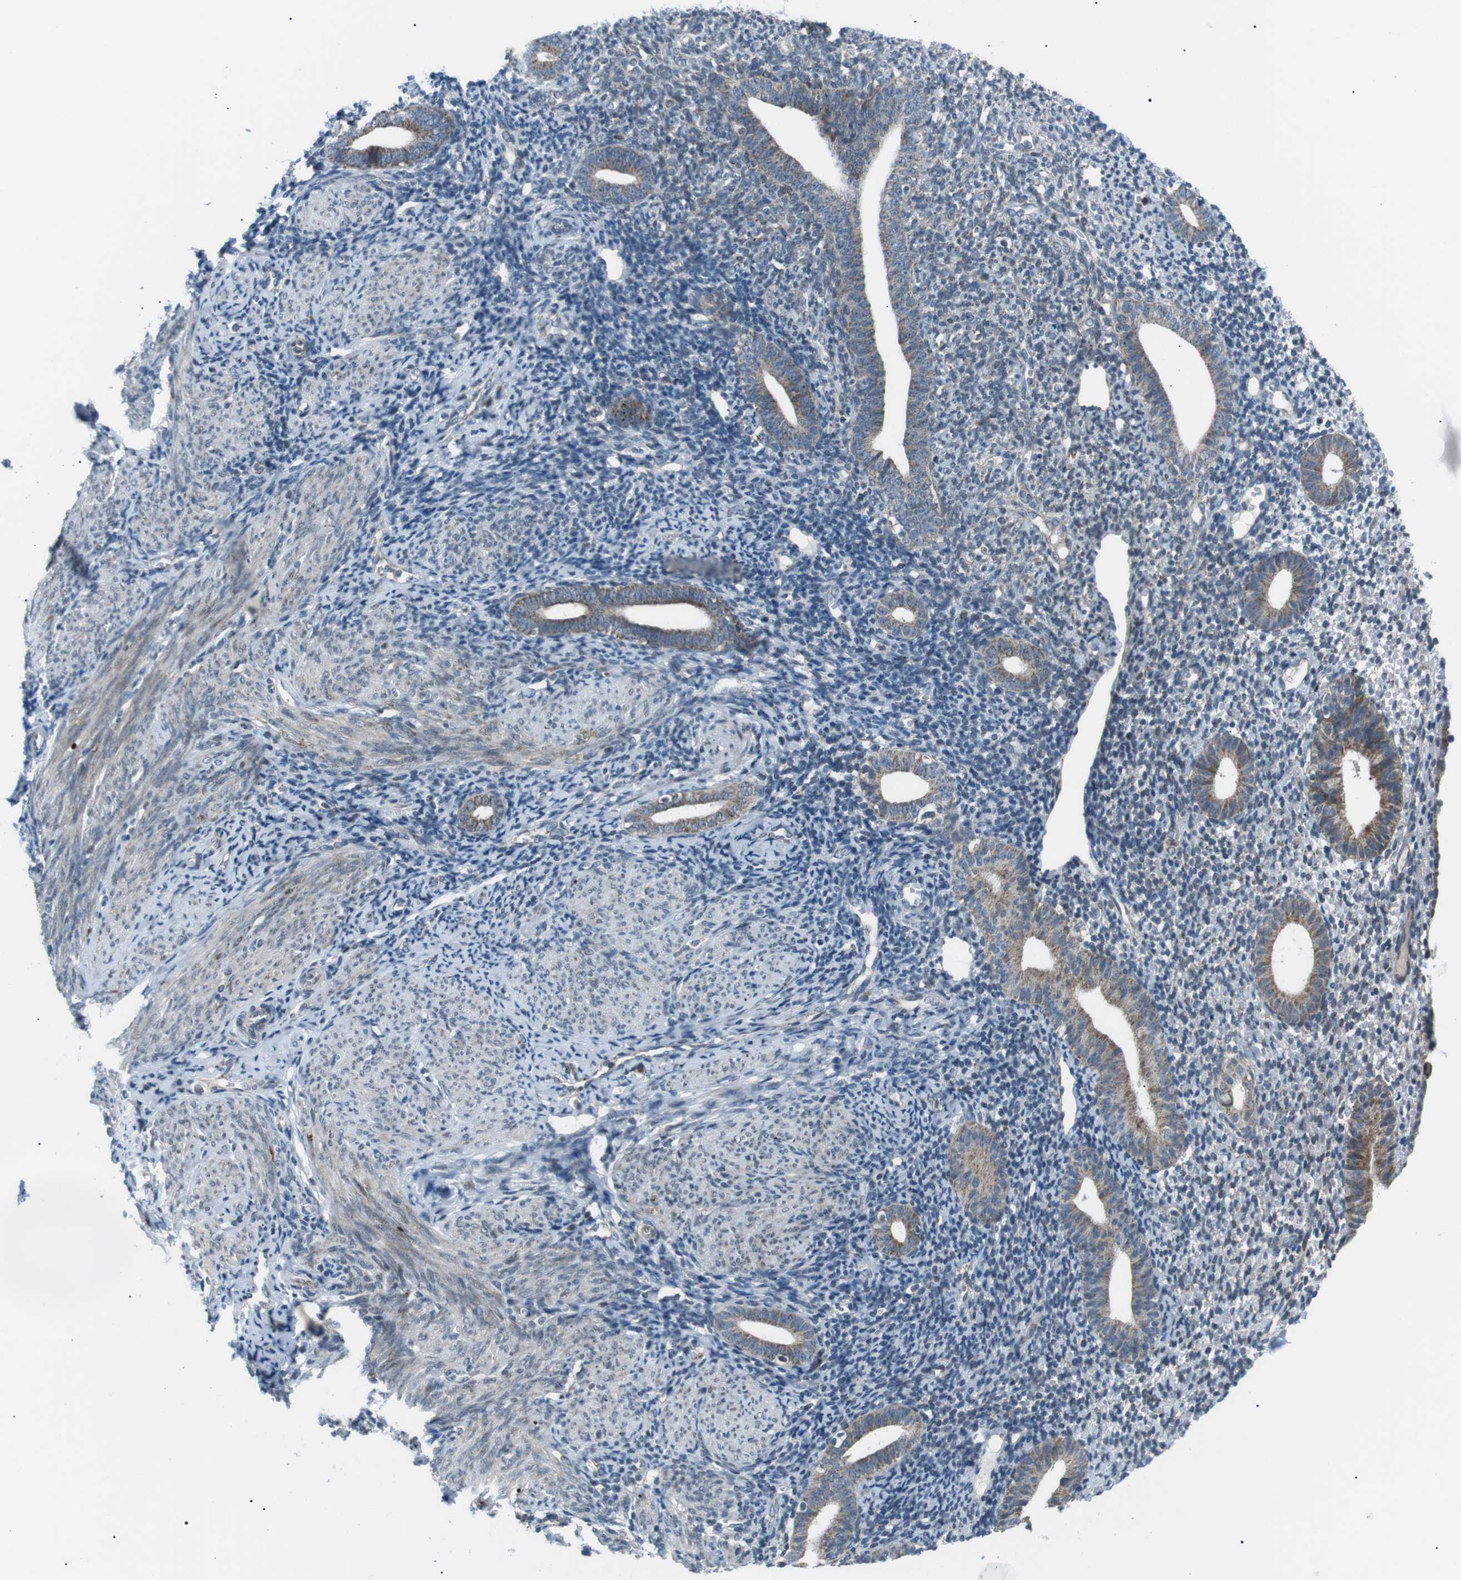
{"staining": {"intensity": "negative", "quantity": "none", "location": "none"}, "tissue": "endometrium", "cell_type": "Cells in endometrial stroma", "image_type": "normal", "snomed": [{"axis": "morphology", "description": "Normal tissue, NOS"}, {"axis": "topography", "description": "Endometrium"}], "caption": "IHC image of normal endometrium stained for a protein (brown), which displays no expression in cells in endometrial stroma. (Stains: DAB immunohistochemistry (IHC) with hematoxylin counter stain, Microscopy: brightfield microscopy at high magnification).", "gene": "ARID5B", "patient": {"sex": "female", "age": 50}}